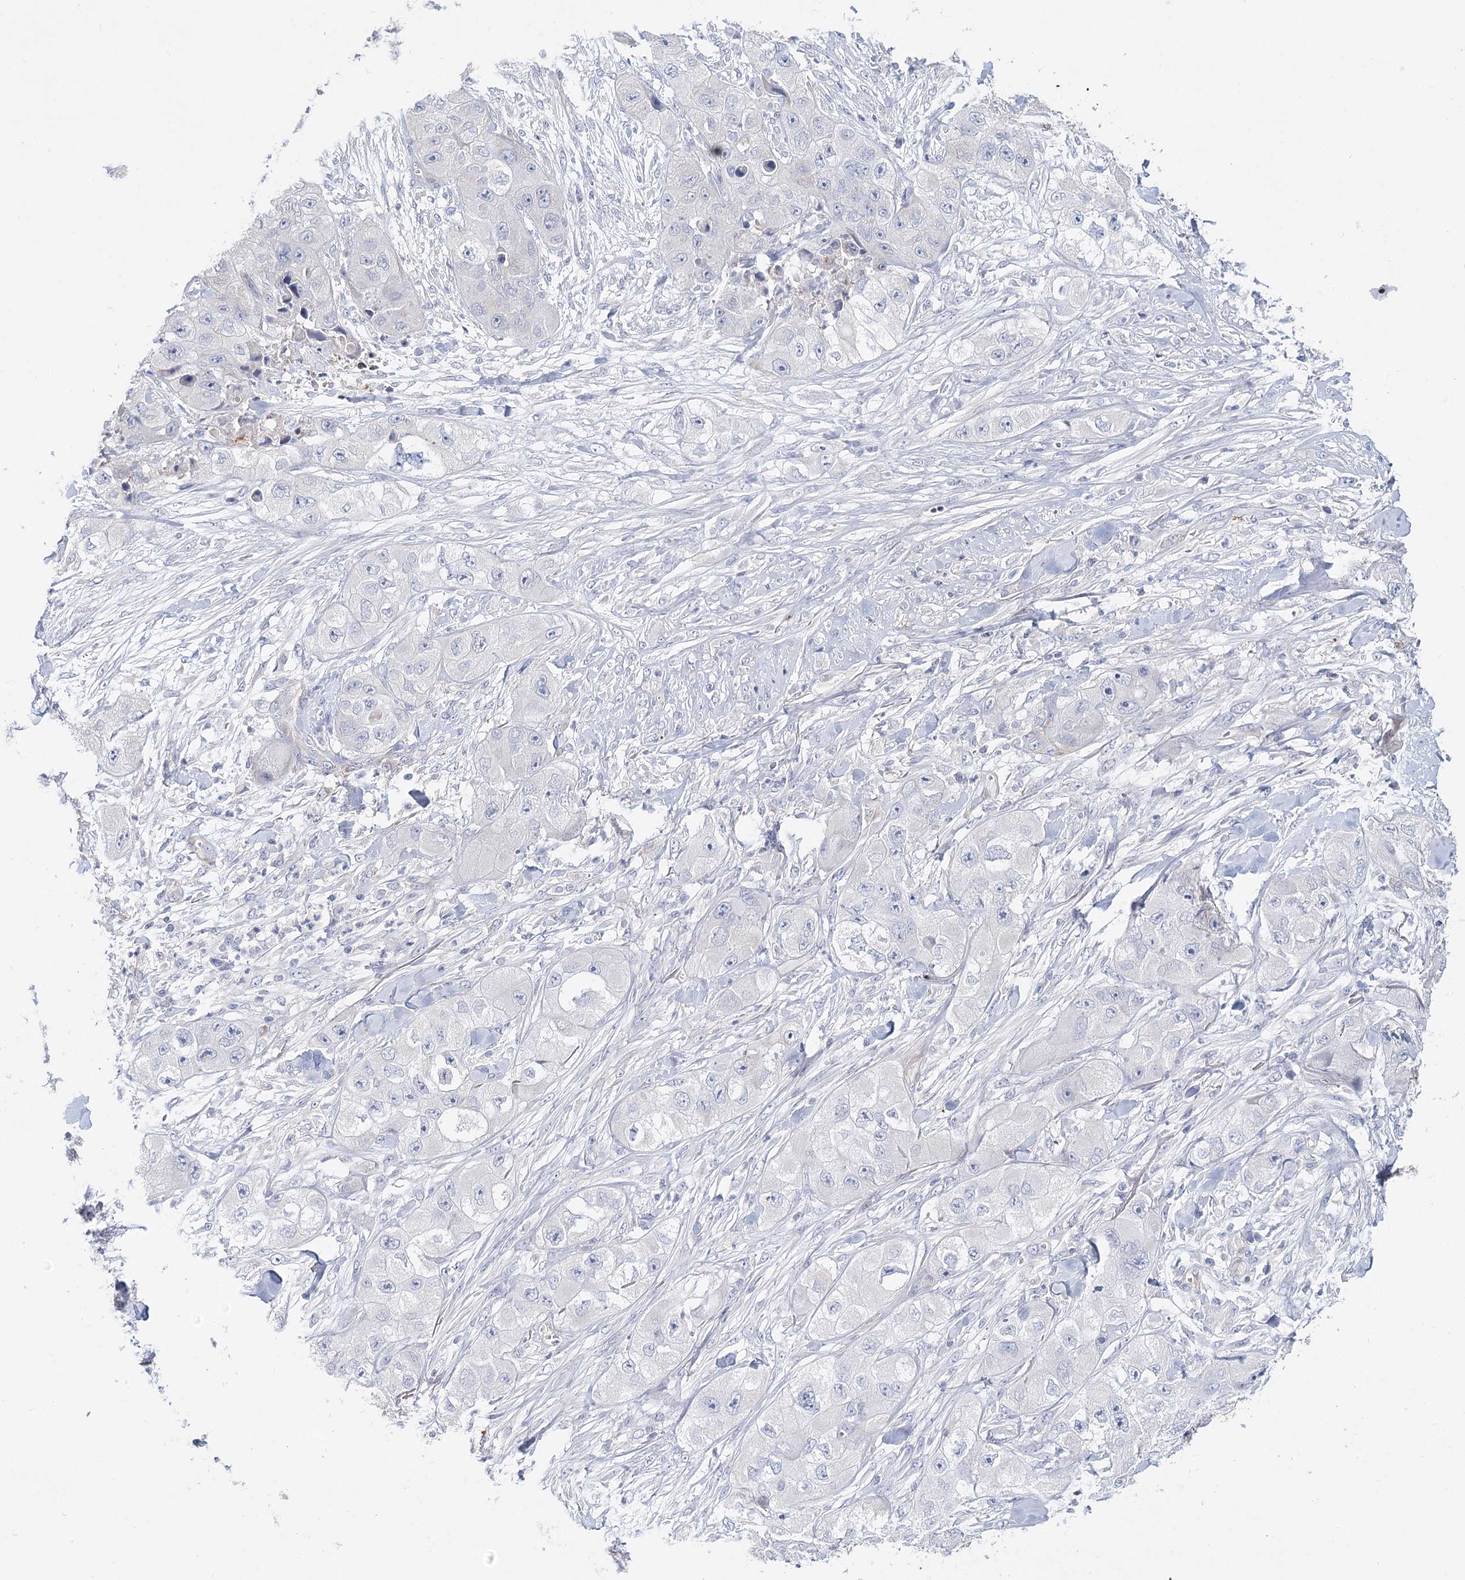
{"staining": {"intensity": "negative", "quantity": "none", "location": "none"}, "tissue": "skin cancer", "cell_type": "Tumor cells", "image_type": "cancer", "snomed": [{"axis": "morphology", "description": "Squamous cell carcinoma, NOS"}, {"axis": "topography", "description": "Skin"}, {"axis": "topography", "description": "Subcutis"}], "caption": "Tumor cells are negative for protein expression in human squamous cell carcinoma (skin).", "gene": "ARHGAP44", "patient": {"sex": "male", "age": 73}}